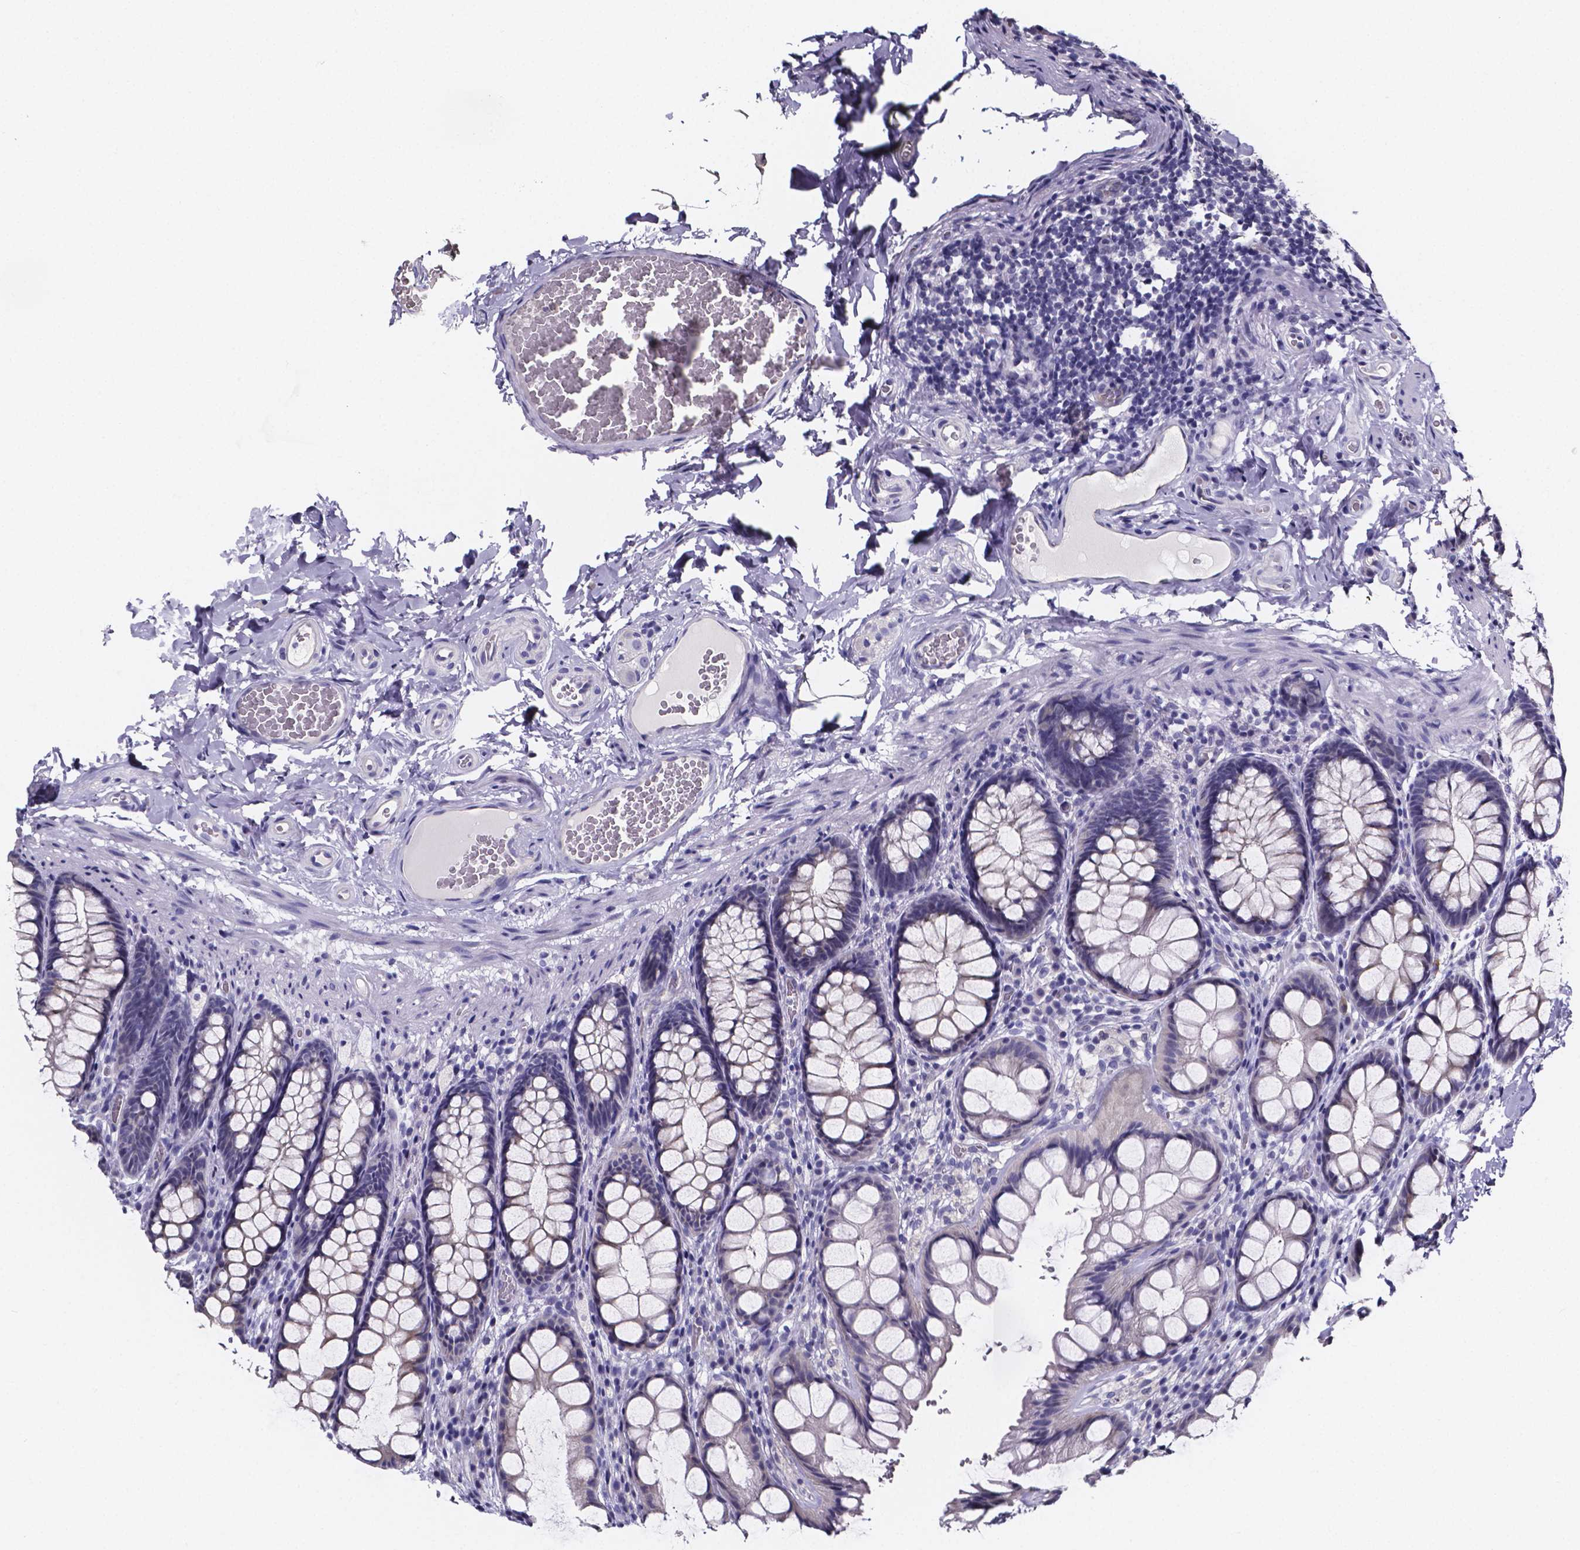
{"staining": {"intensity": "negative", "quantity": "none", "location": "none"}, "tissue": "colon", "cell_type": "Endothelial cells", "image_type": "normal", "snomed": [{"axis": "morphology", "description": "Normal tissue, NOS"}, {"axis": "topography", "description": "Colon"}], "caption": "DAB (3,3'-diaminobenzidine) immunohistochemical staining of benign human colon shows no significant positivity in endothelial cells.", "gene": "IZUMO1", "patient": {"sex": "male", "age": 47}}